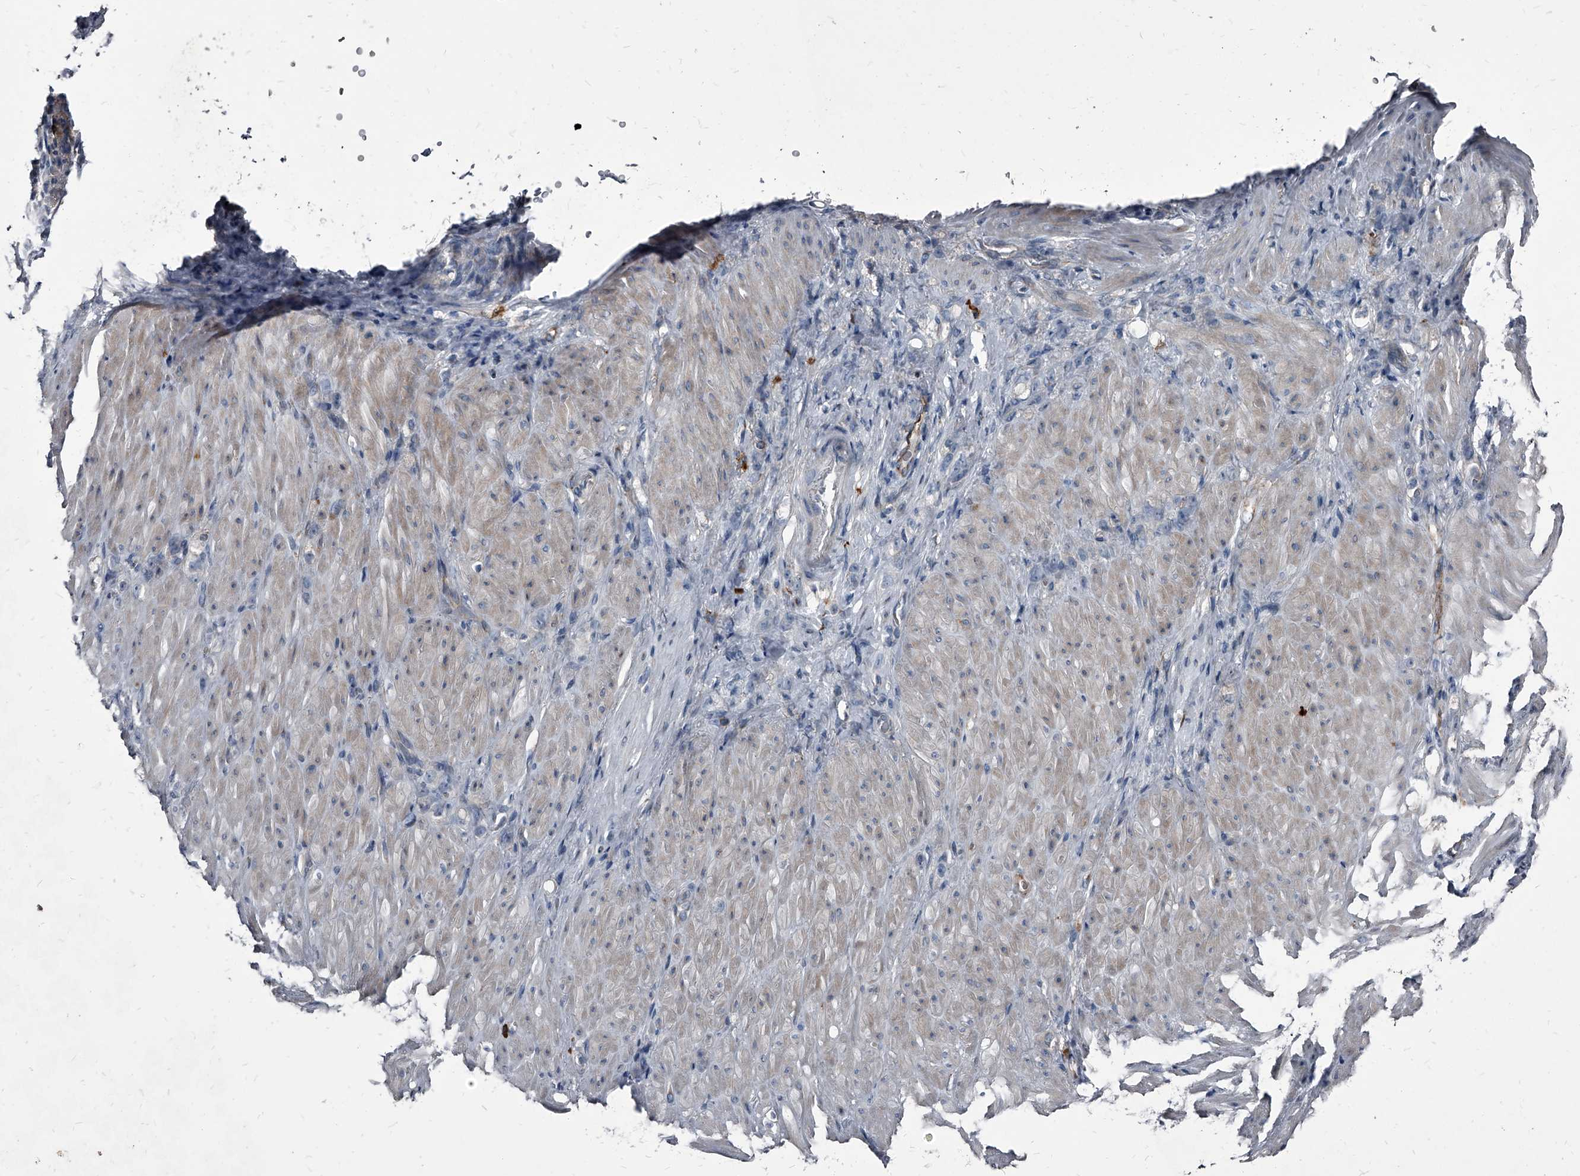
{"staining": {"intensity": "negative", "quantity": "none", "location": "none"}, "tissue": "stomach cancer", "cell_type": "Tumor cells", "image_type": "cancer", "snomed": [{"axis": "morphology", "description": "Normal tissue, NOS"}, {"axis": "morphology", "description": "Adenocarcinoma, NOS"}, {"axis": "topography", "description": "Stomach"}], "caption": "This is an immunohistochemistry (IHC) image of stomach cancer (adenocarcinoma). There is no staining in tumor cells.", "gene": "PGLYRP3", "patient": {"sex": "male", "age": 82}}